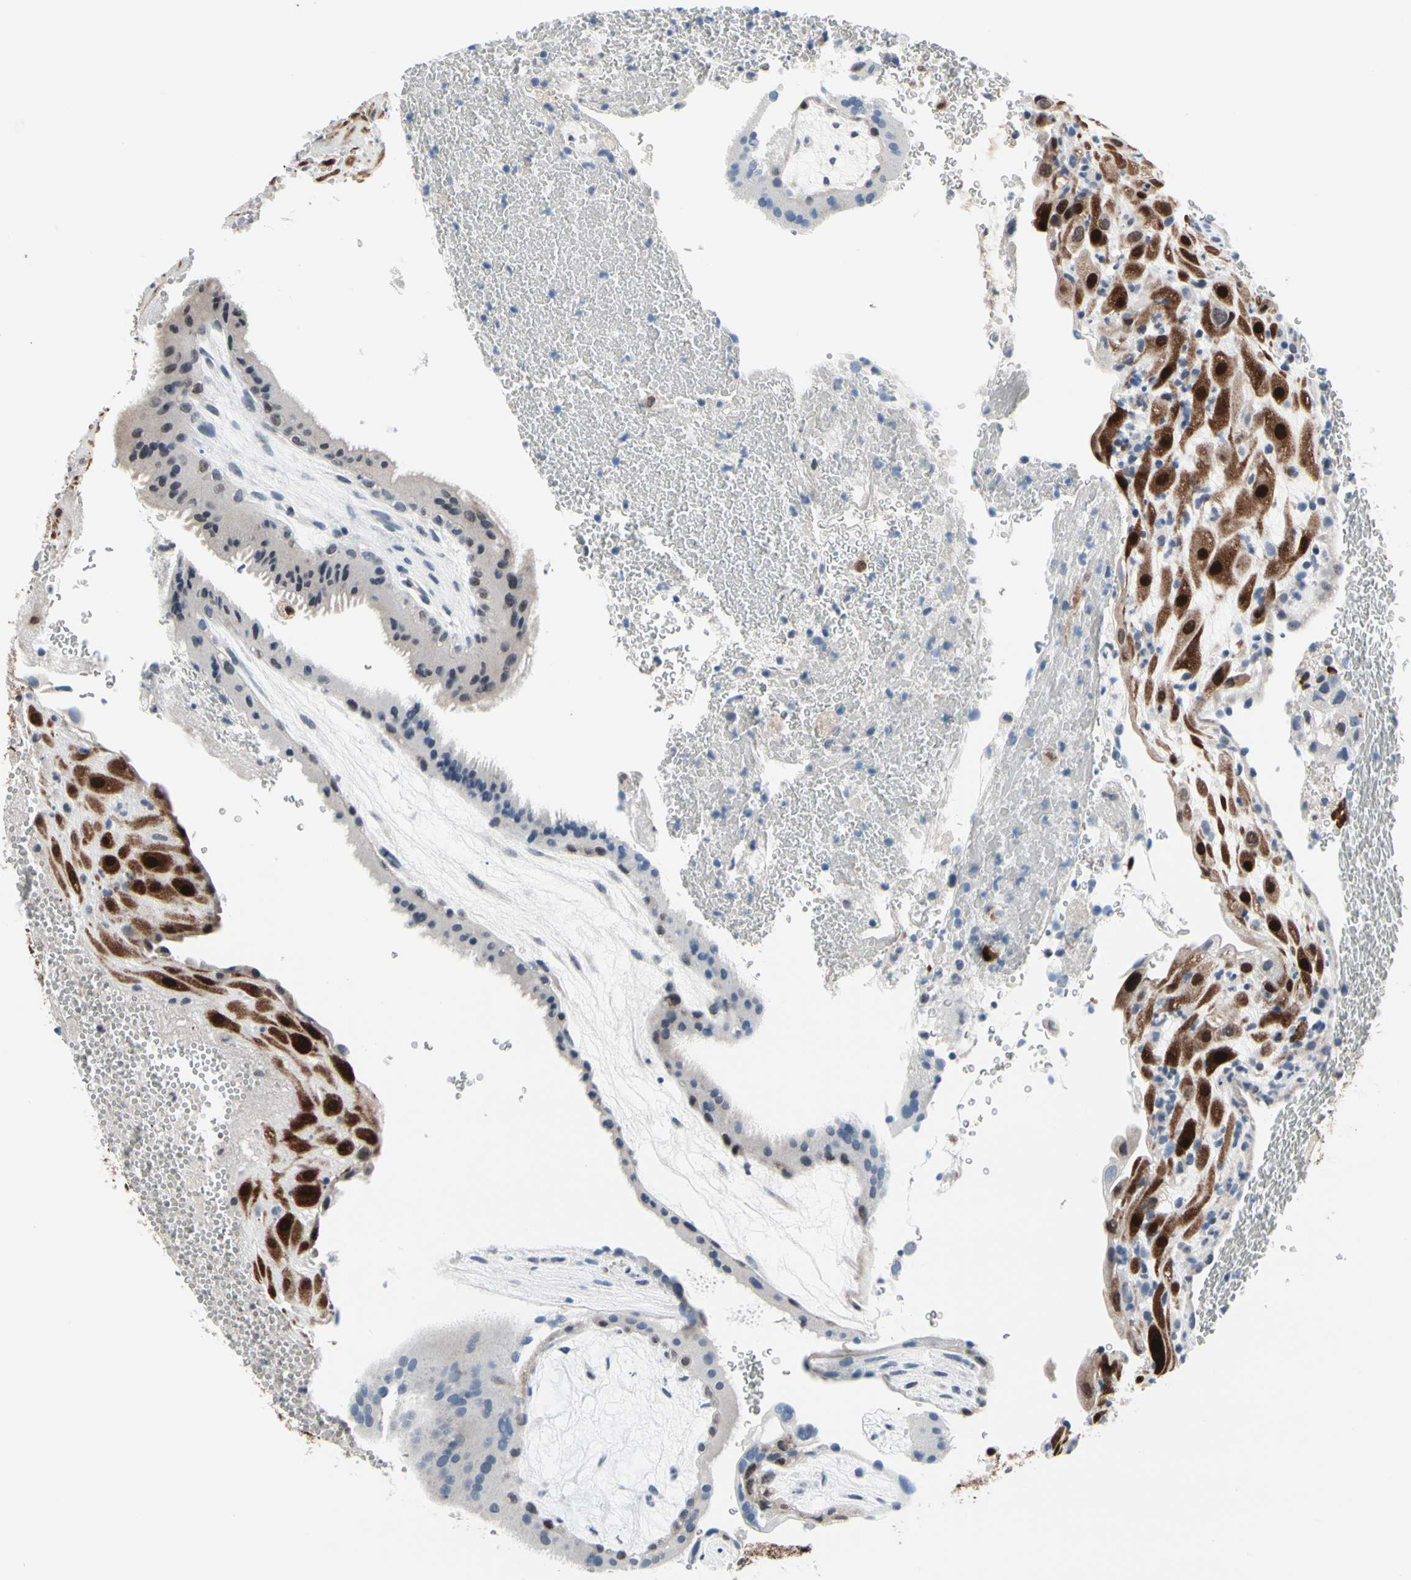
{"staining": {"intensity": "strong", "quantity": ">75%", "location": "cytoplasmic/membranous,nuclear"}, "tissue": "placenta", "cell_type": "Decidual cells", "image_type": "normal", "snomed": [{"axis": "morphology", "description": "Normal tissue, NOS"}, {"axis": "topography", "description": "Placenta"}], "caption": "Decidual cells demonstrate strong cytoplasmic/membranous,nuclear positivity in about >75% of cells in benign placenta.", "gene": "TXN", "patient": {"sex": "female", "age": 19}}